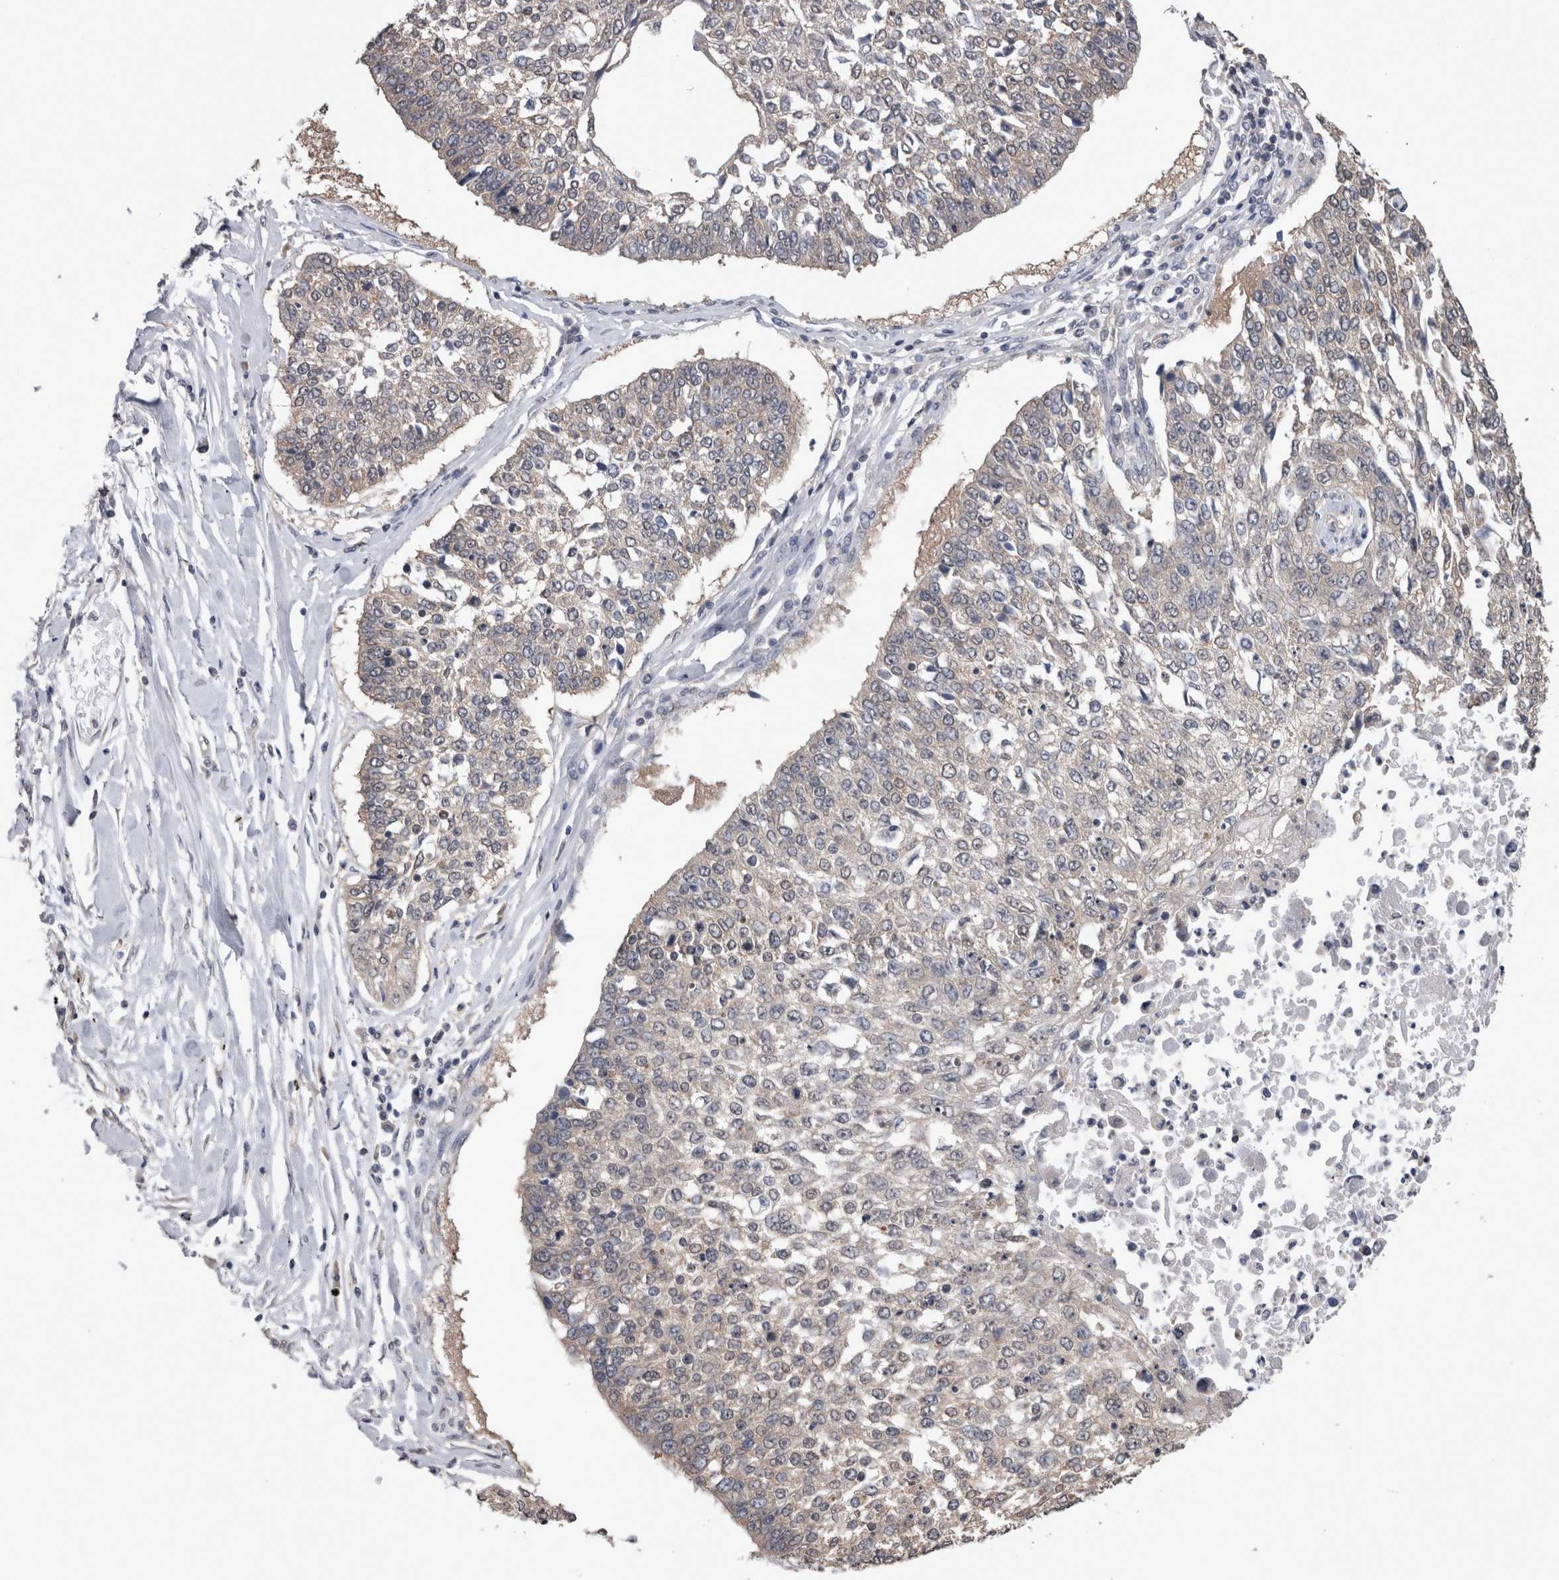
{"staining": {"intensity": "weak", "quantity": "<25%", "location": "cytoplasmic/membranous"}, "tissue": "lung cancer", "cell_type": "Tumor cells", "image_type": "cancer", "snomed": [{"axis": "morphology", "description": "Normal tissue, NOS"}, {"axis": "morphology", "description": "Squamous cell carcinoma, NOS"}, {"axis": "topography", "description": "Cartilage tissue"}, {"axis": "topography", "description": "Bronchus"}, {"axis": "topography", "description": "Lung"}, {"axis": "topography", "description": "Peripheral nerve tissue"}], "caption": "The IHC photomicrograph has no significant expression in tumor cells of lung squamous cell carcinoma tissue.", "gene": "DDX6", "patient": {"sex": "female", "age": 49}}